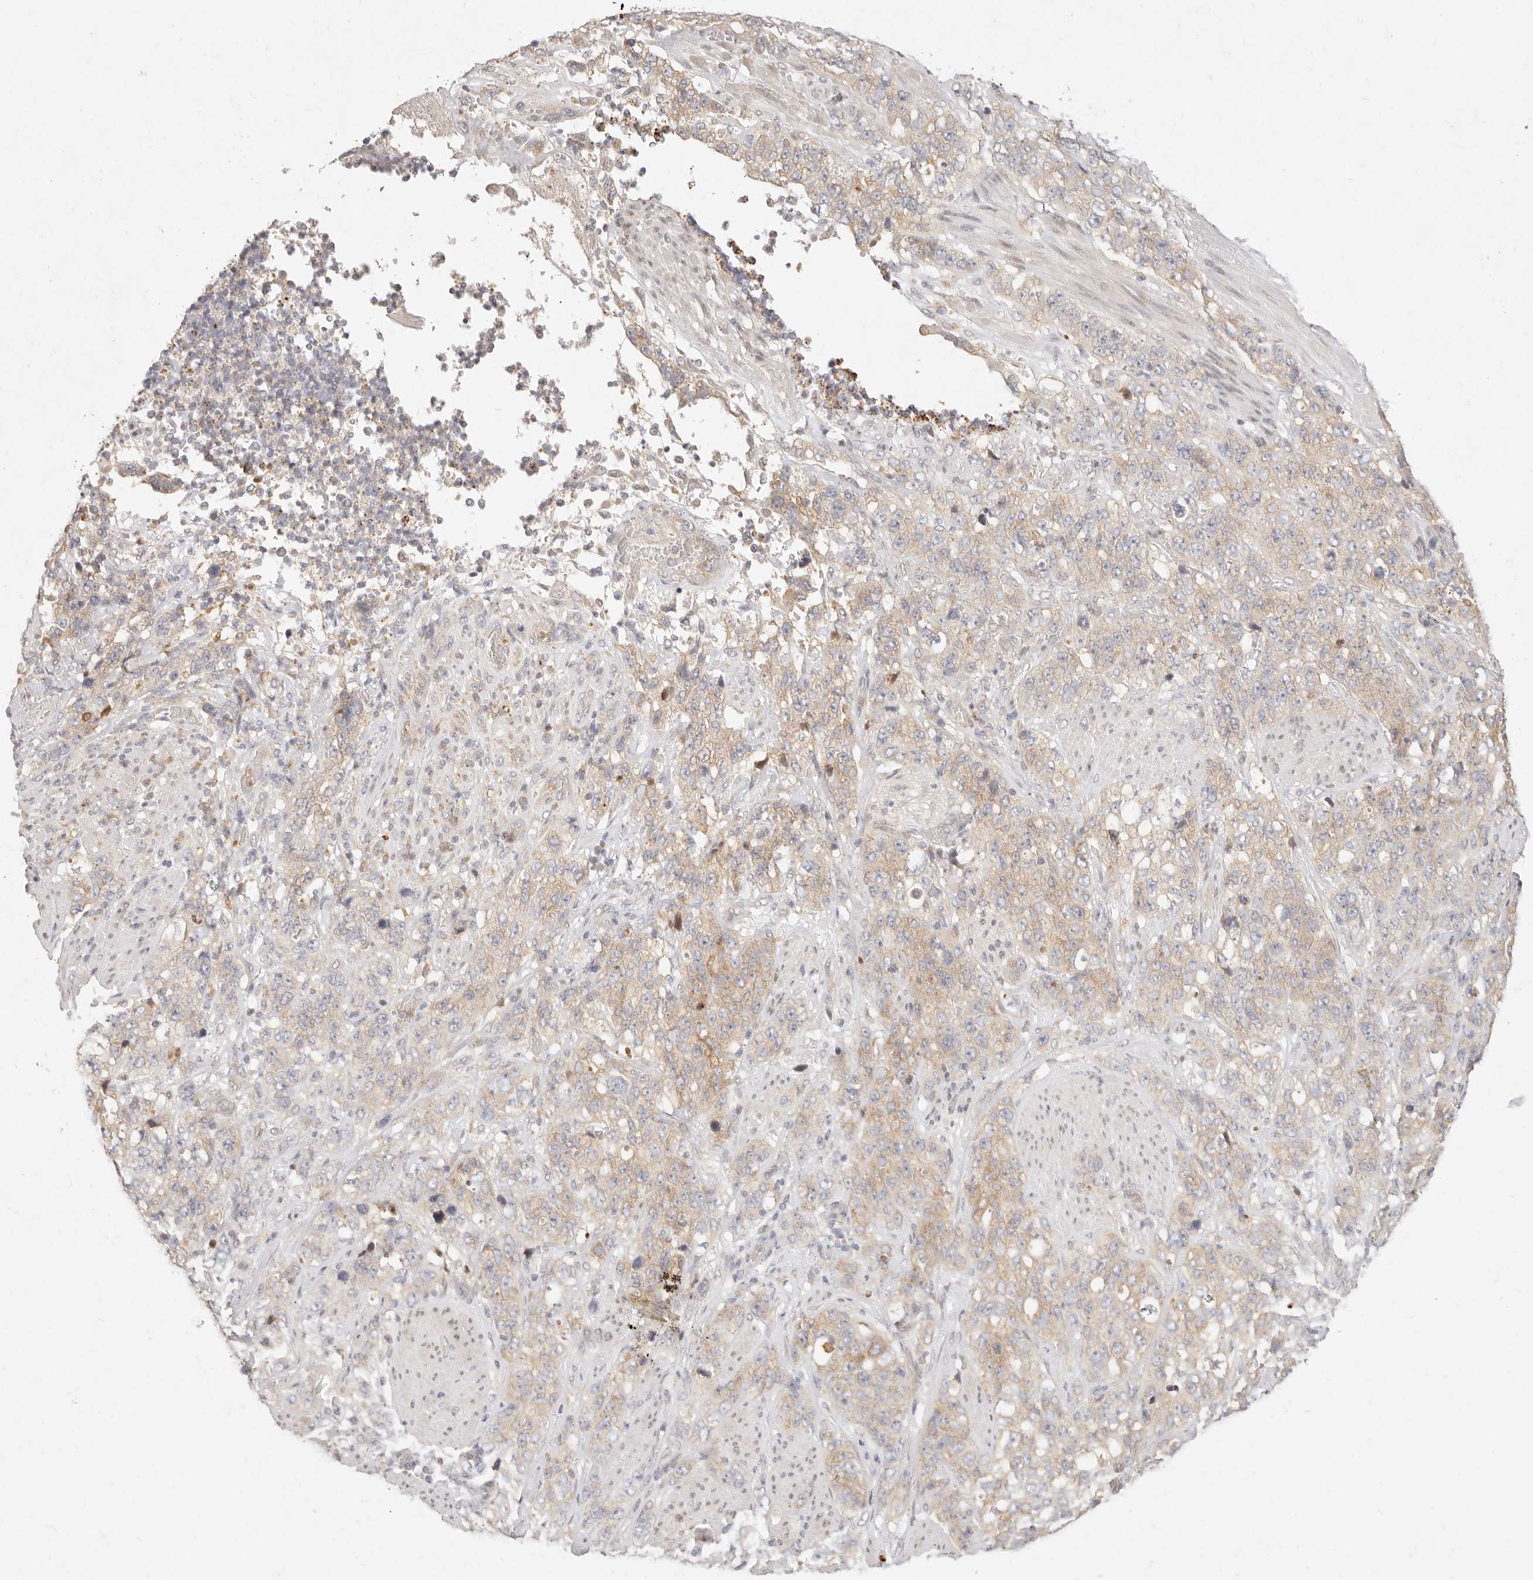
{"staining": {"intensity": "weak", "quantity": "25%-75%", "location": "cytoplasmic/membranous"}, "tissue": "stomach cancer", "cell_type": "Tumor cells", "image_type": "cancer", "snomed": [{"axis": "morphology", "description": "Adenocarcinoma, NOS"}, {"axis": "topography", "description": "Stomach"}], "caption": "Protein analysis of adenocarcinoma (stomach) tissue shows weak cytoplasmic/membranous staining in about 25%-75% of tumor cells. (brown staining indicates protein expression, while blue staining denotes nuclei).", "gene": "ASCL3", "patient": {"sex": "male", "age": 48}}